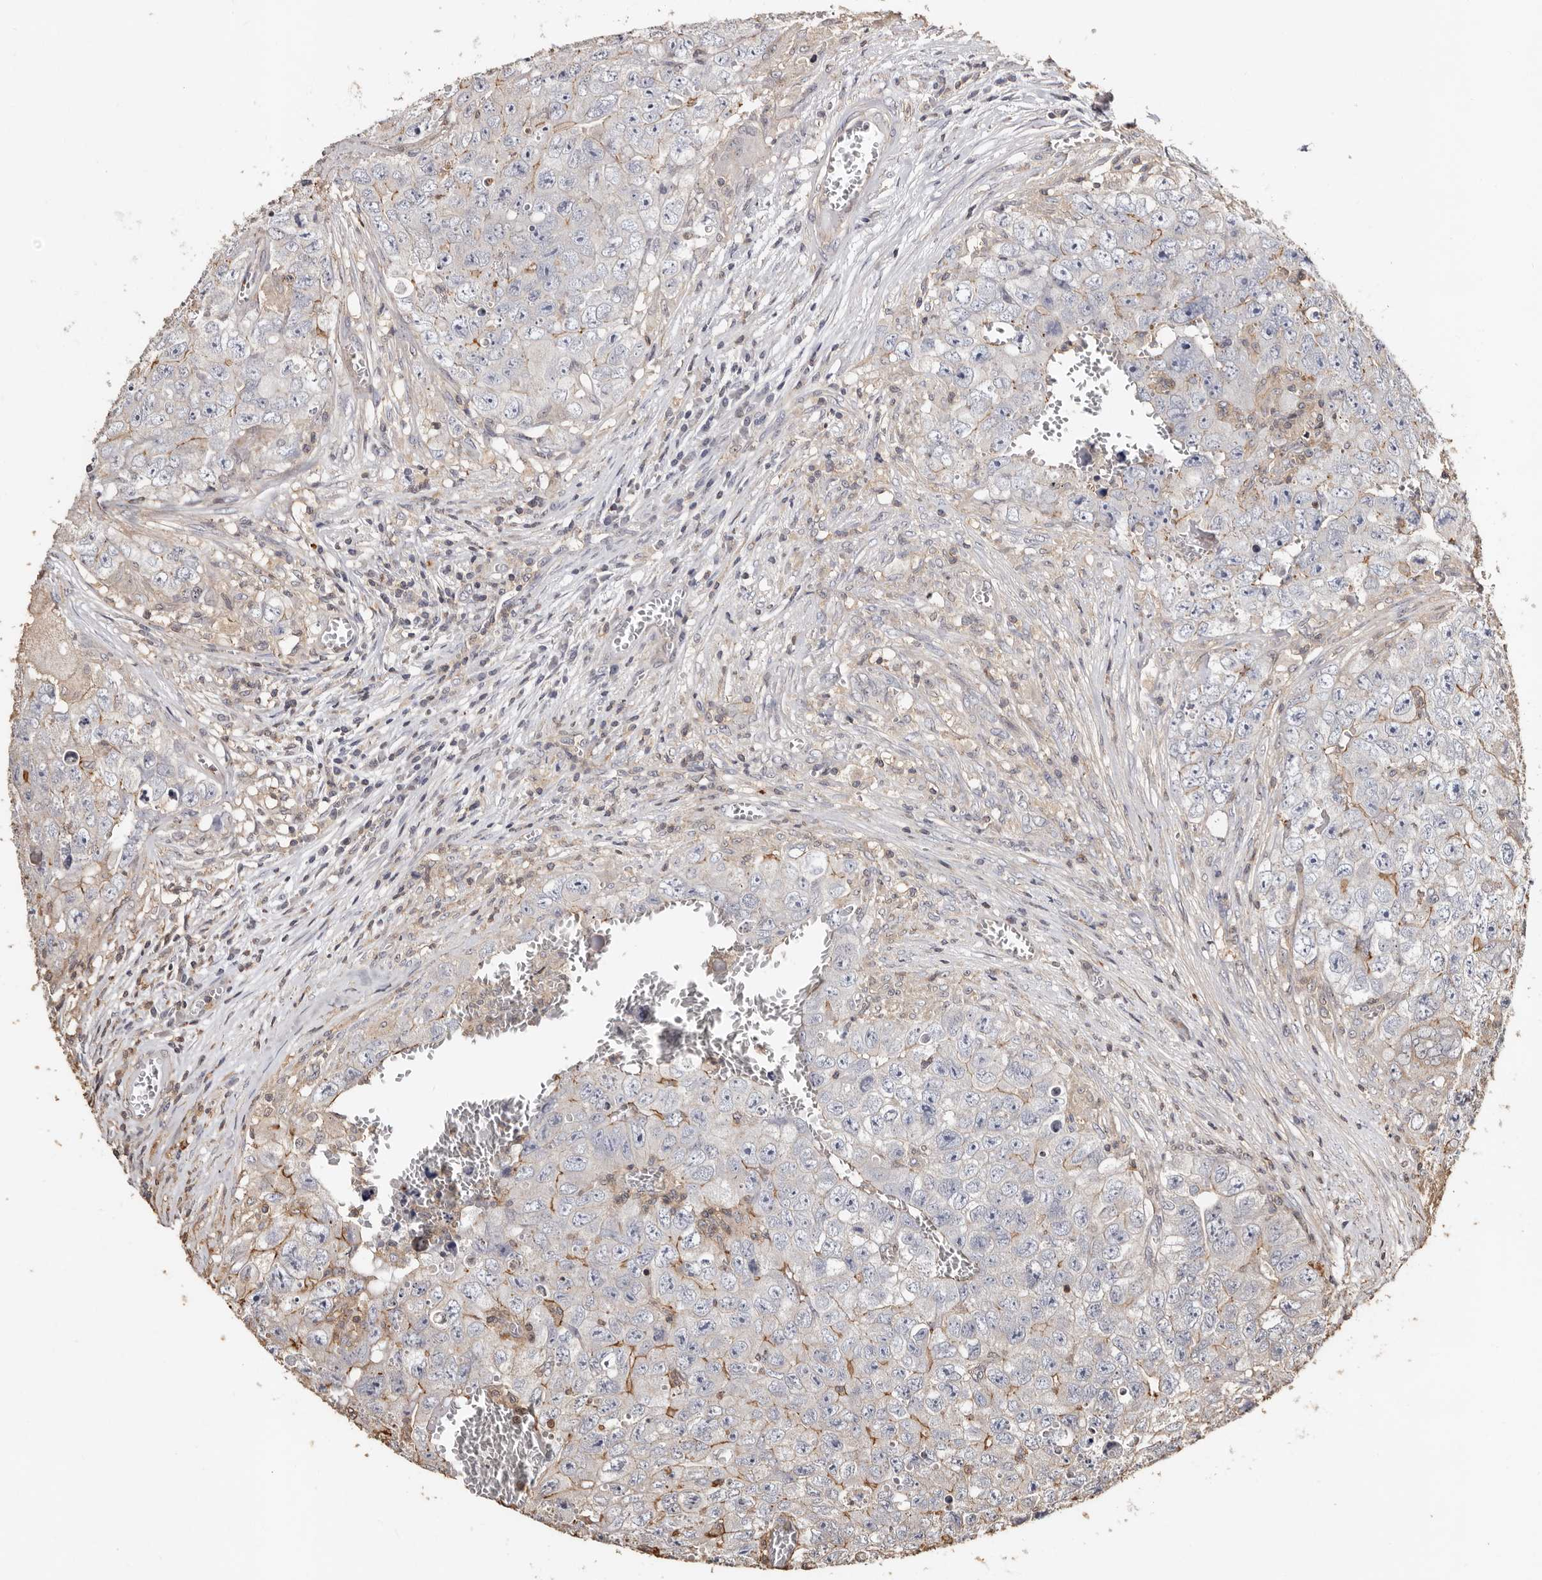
{"staining": {"intensity": "weak", "quantity": "25%-75%", "location": "cytoplasmic/membranous"}, "tissue": "testis cancer", "cell_type": "Tumor cells", "image_type": "cancer", "snomed": [{"axis": "morphology", "description": "Seminoma, NOS"}, {"axis": "morphology", "description": "Carcinoma, Embryonal, NOS"}, {"axis": "topography", "description": "Testis"}], "caption": "Protein staining of testis embryonal carcinoma tissue reveals weak cytoplasmic/membranous positivity in approximately 25%-75% of tumor cells.", "gene": "GSK3A", "patient": {"sex": "male", "age": 43}}